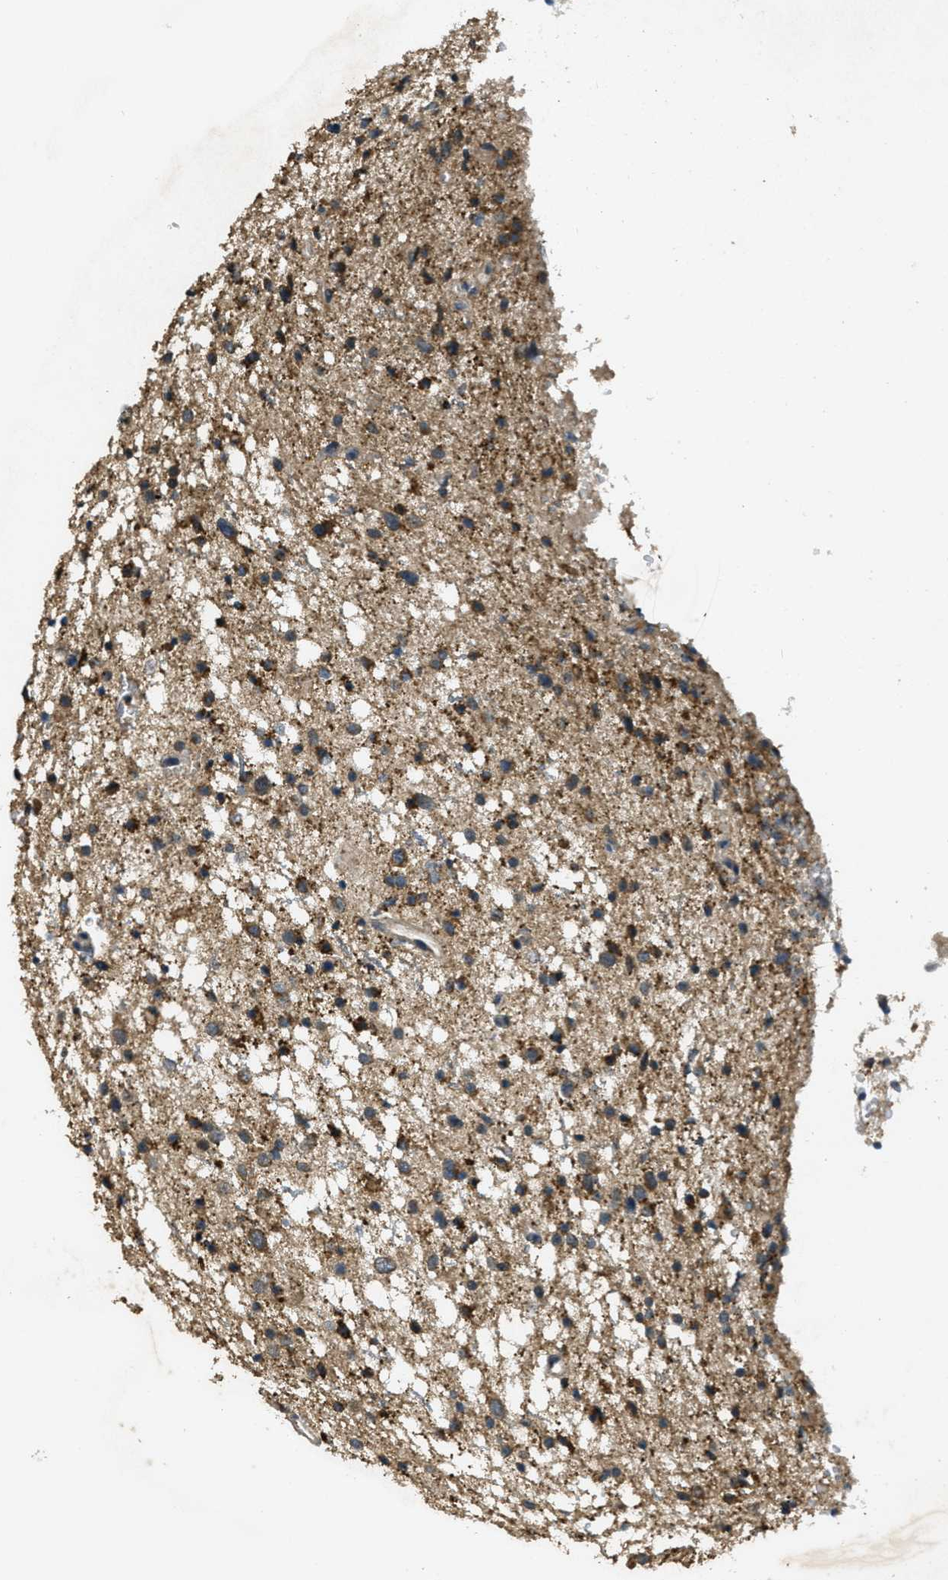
{"staining": {"intensity": "moderate", "quantity": "25%-75%", "location": "cytoplasmic/membranous"}, "tissue": "glioma", "cell_type": "Tumor cells", "image_type": "cancer", "snomed": [{"axis": "morphology", "description": "Glioma, malignant, Low grade"}, {"axis": "topography", "description": "Brain"}], "caption": "Malignant glioma (low-grade) stained with DAB immunohistochemistry (IHC) reveals medium levels of moderate cytoplasmic/membranous positivity in approximately 25%-75% of tumor cells. (Brightfield microscopy of DAB IHC at high magnification).", "gene": "TCF20", "patient": {"sex": "female", "age": 37}}